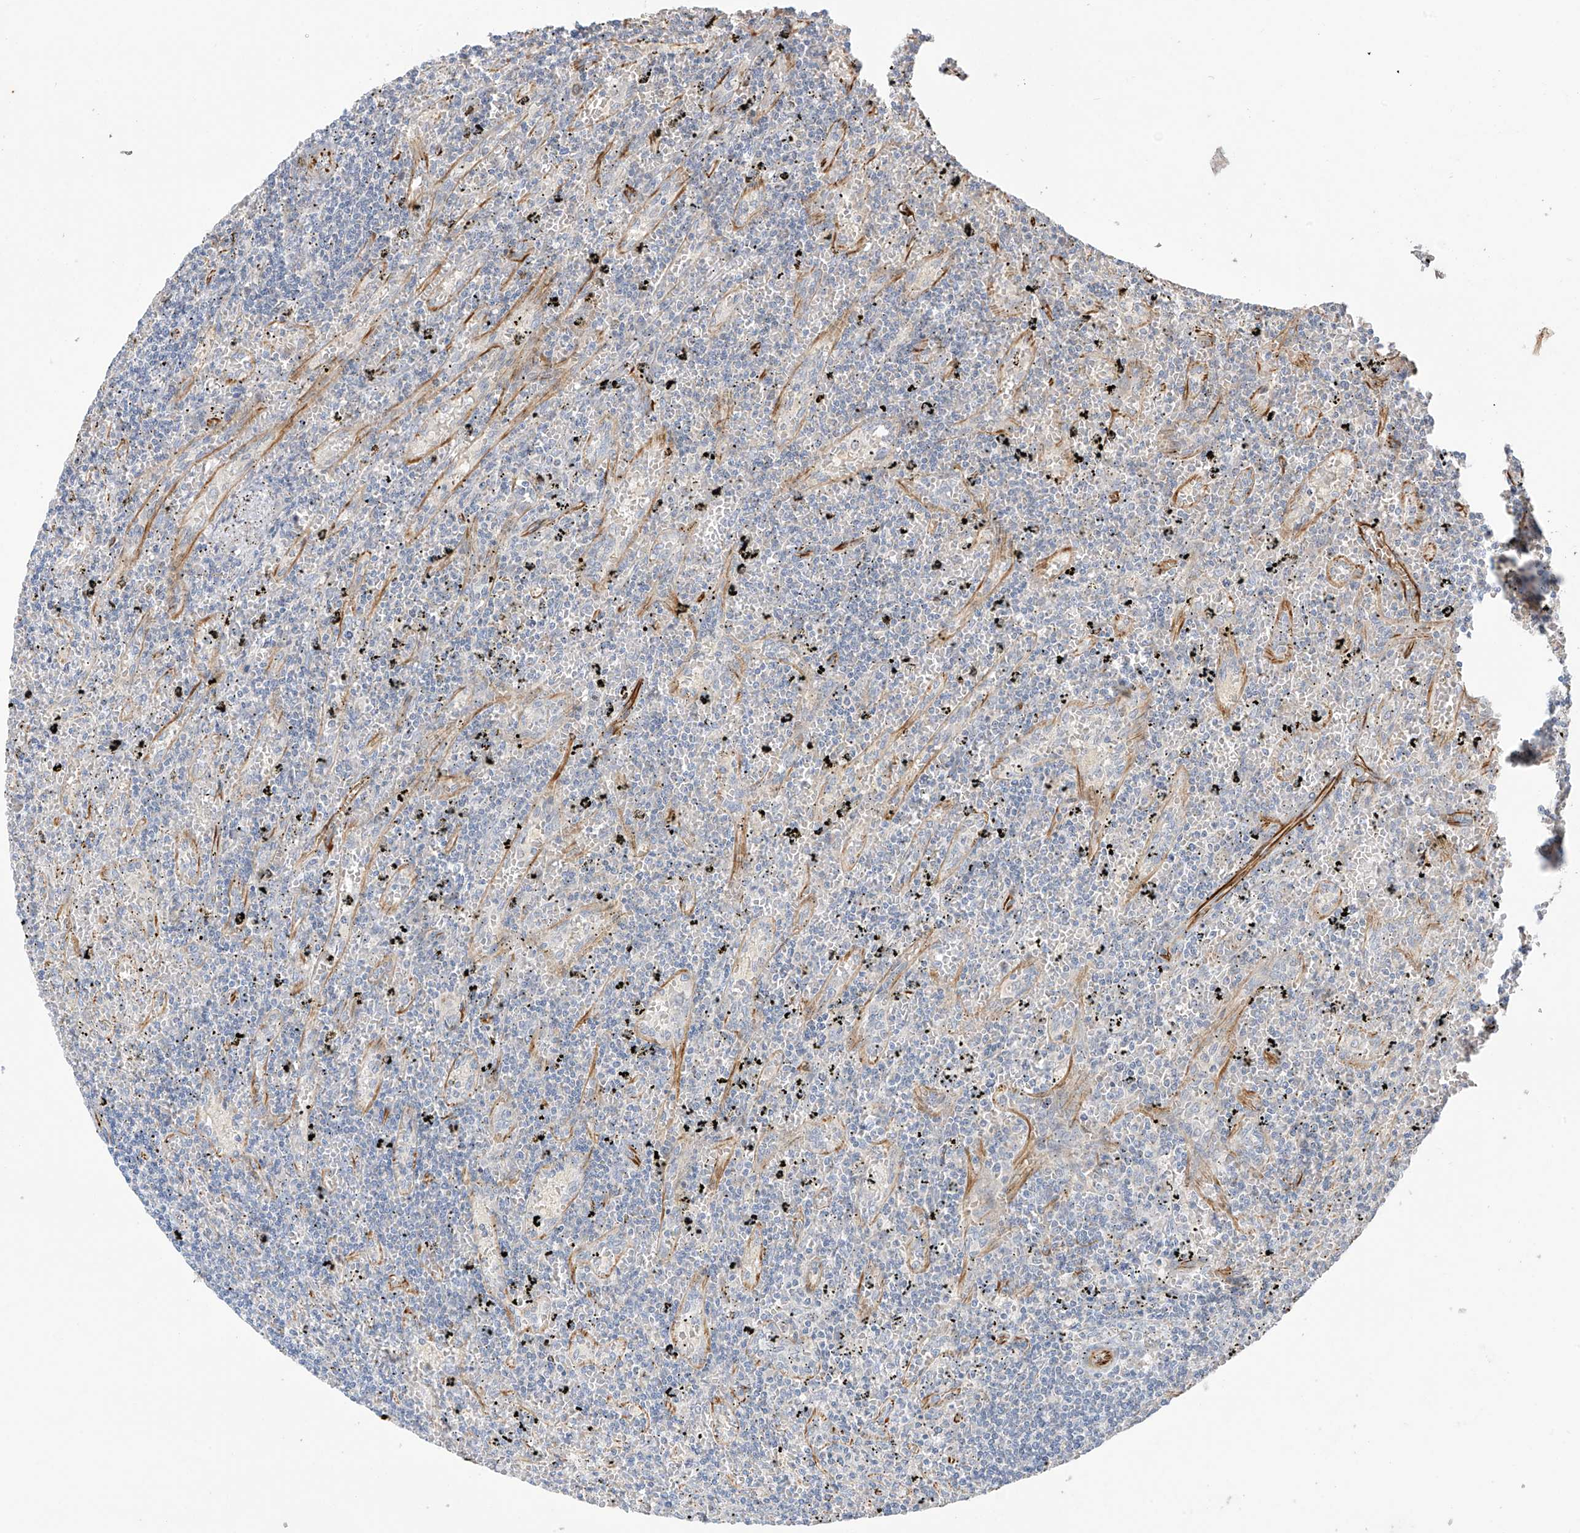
{"staining": {"intensity": "negative", "quantity": "none", "location": "none"}, "tissue": "lymphoma", "cell_type": "Tumor cells", "image_type": "cancer", "snomed": [{"axis": "morphology", "description": "Malignant lymphoma, non-Hodgkin's type, Low grade"}, {"axis": "topography", "description": "Spleen"}], "caption": "Tumor cells show no significant protein positivity in lymphoma.", "gene": "DCDC2", "patient": {"sex": "male", "age": 76}}